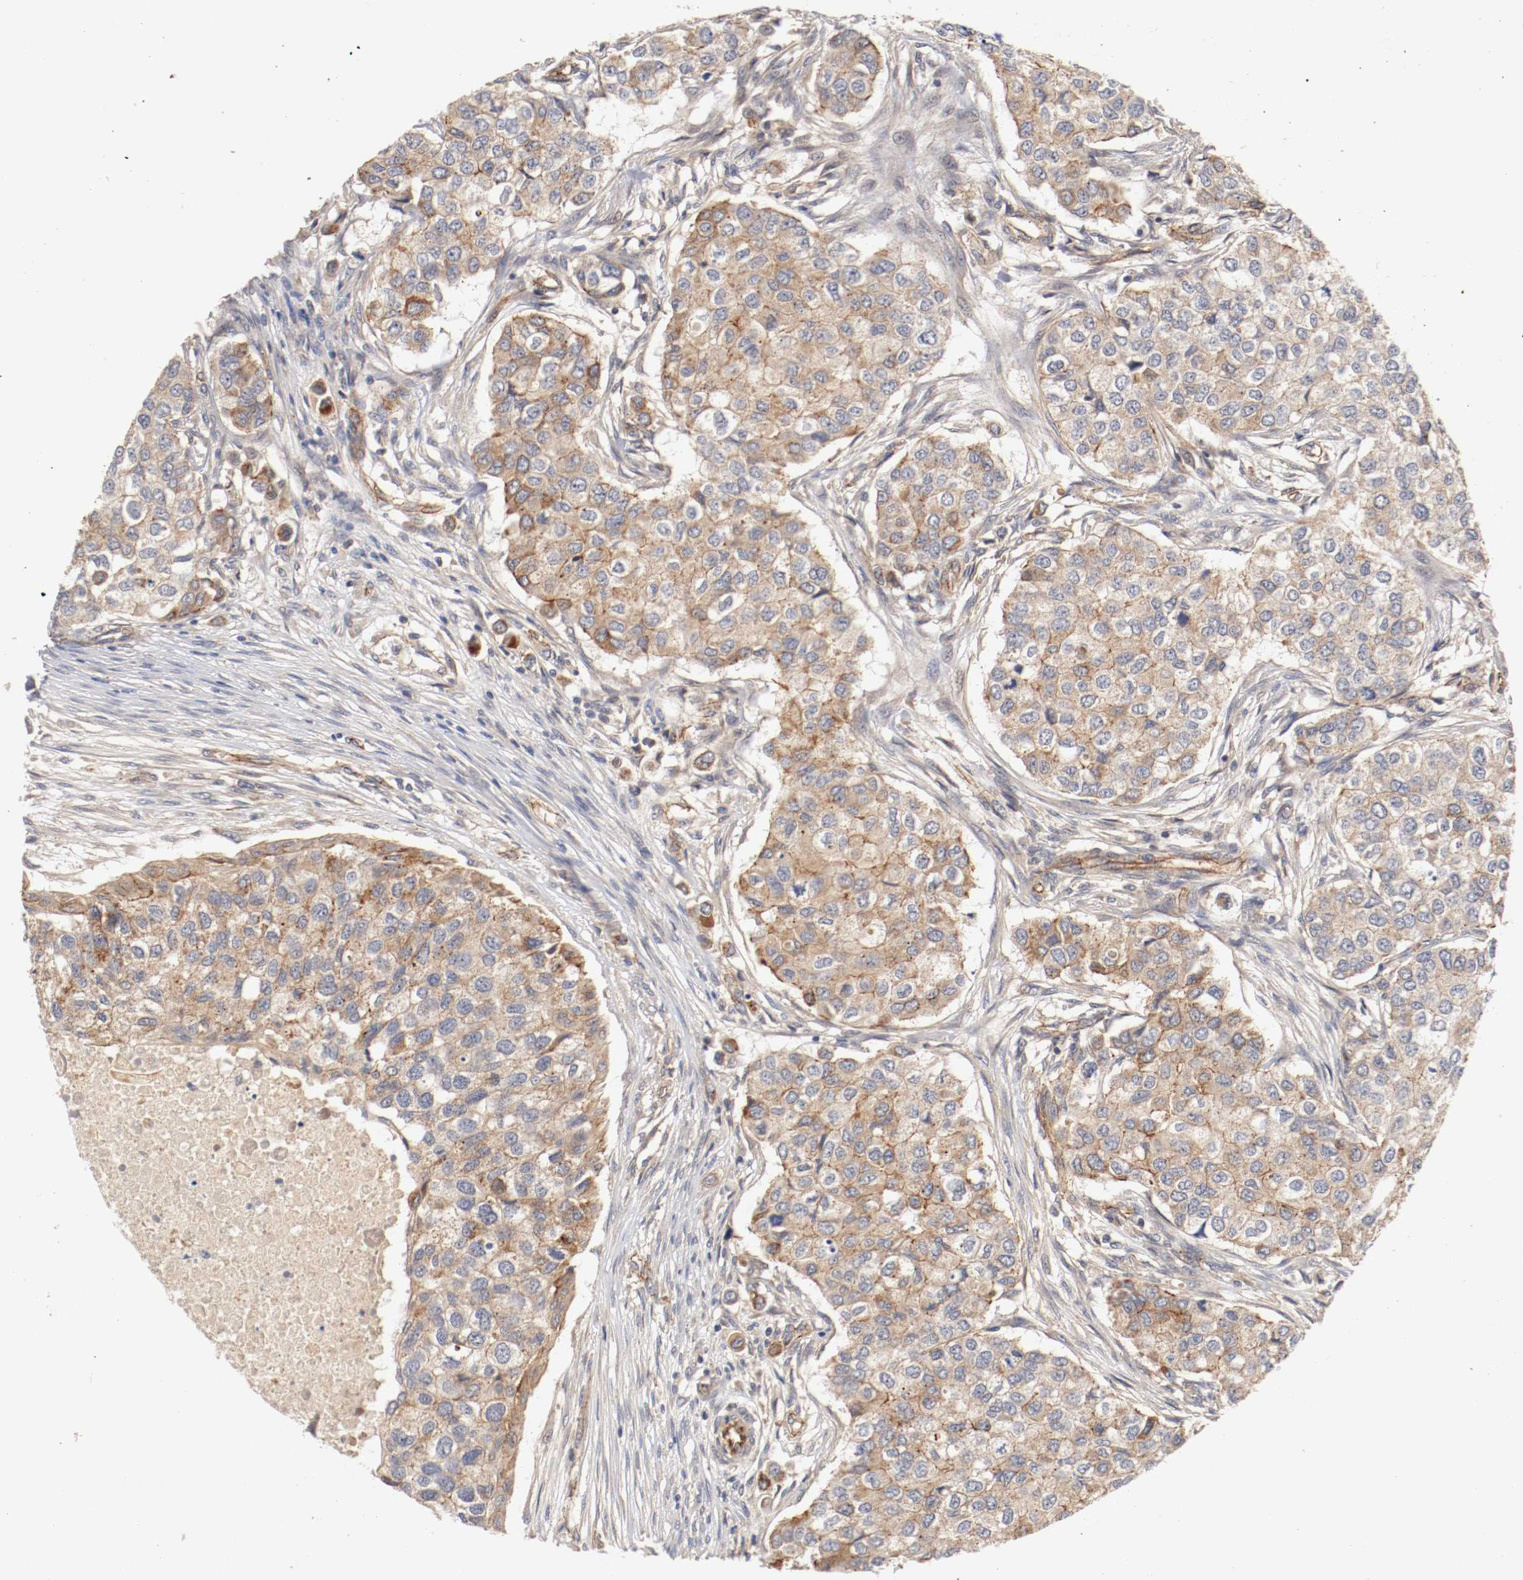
{"staining": {"intensity": "weak", "quantity": ">75%", "location": "cytoplasmic/membranous"}, "tissue": "breast cancer", "cell_type": "Tumor cells", "image_type": "cancer", "snomed": [{"axis": "morphology", "description": "Normal tissue, NOS"}, {"axis": "morphology", "description": "Duct carcinoma"}, {"axis": "topography", "description": "Breast"}], "caption": "Tumor cells reveal weak cytoplasmic/membranous positivity in approximately >75% of cells in breast intraductal carcinoma.", "gene": "TYK2", "patient": {"sex": "female", "age": 49}}